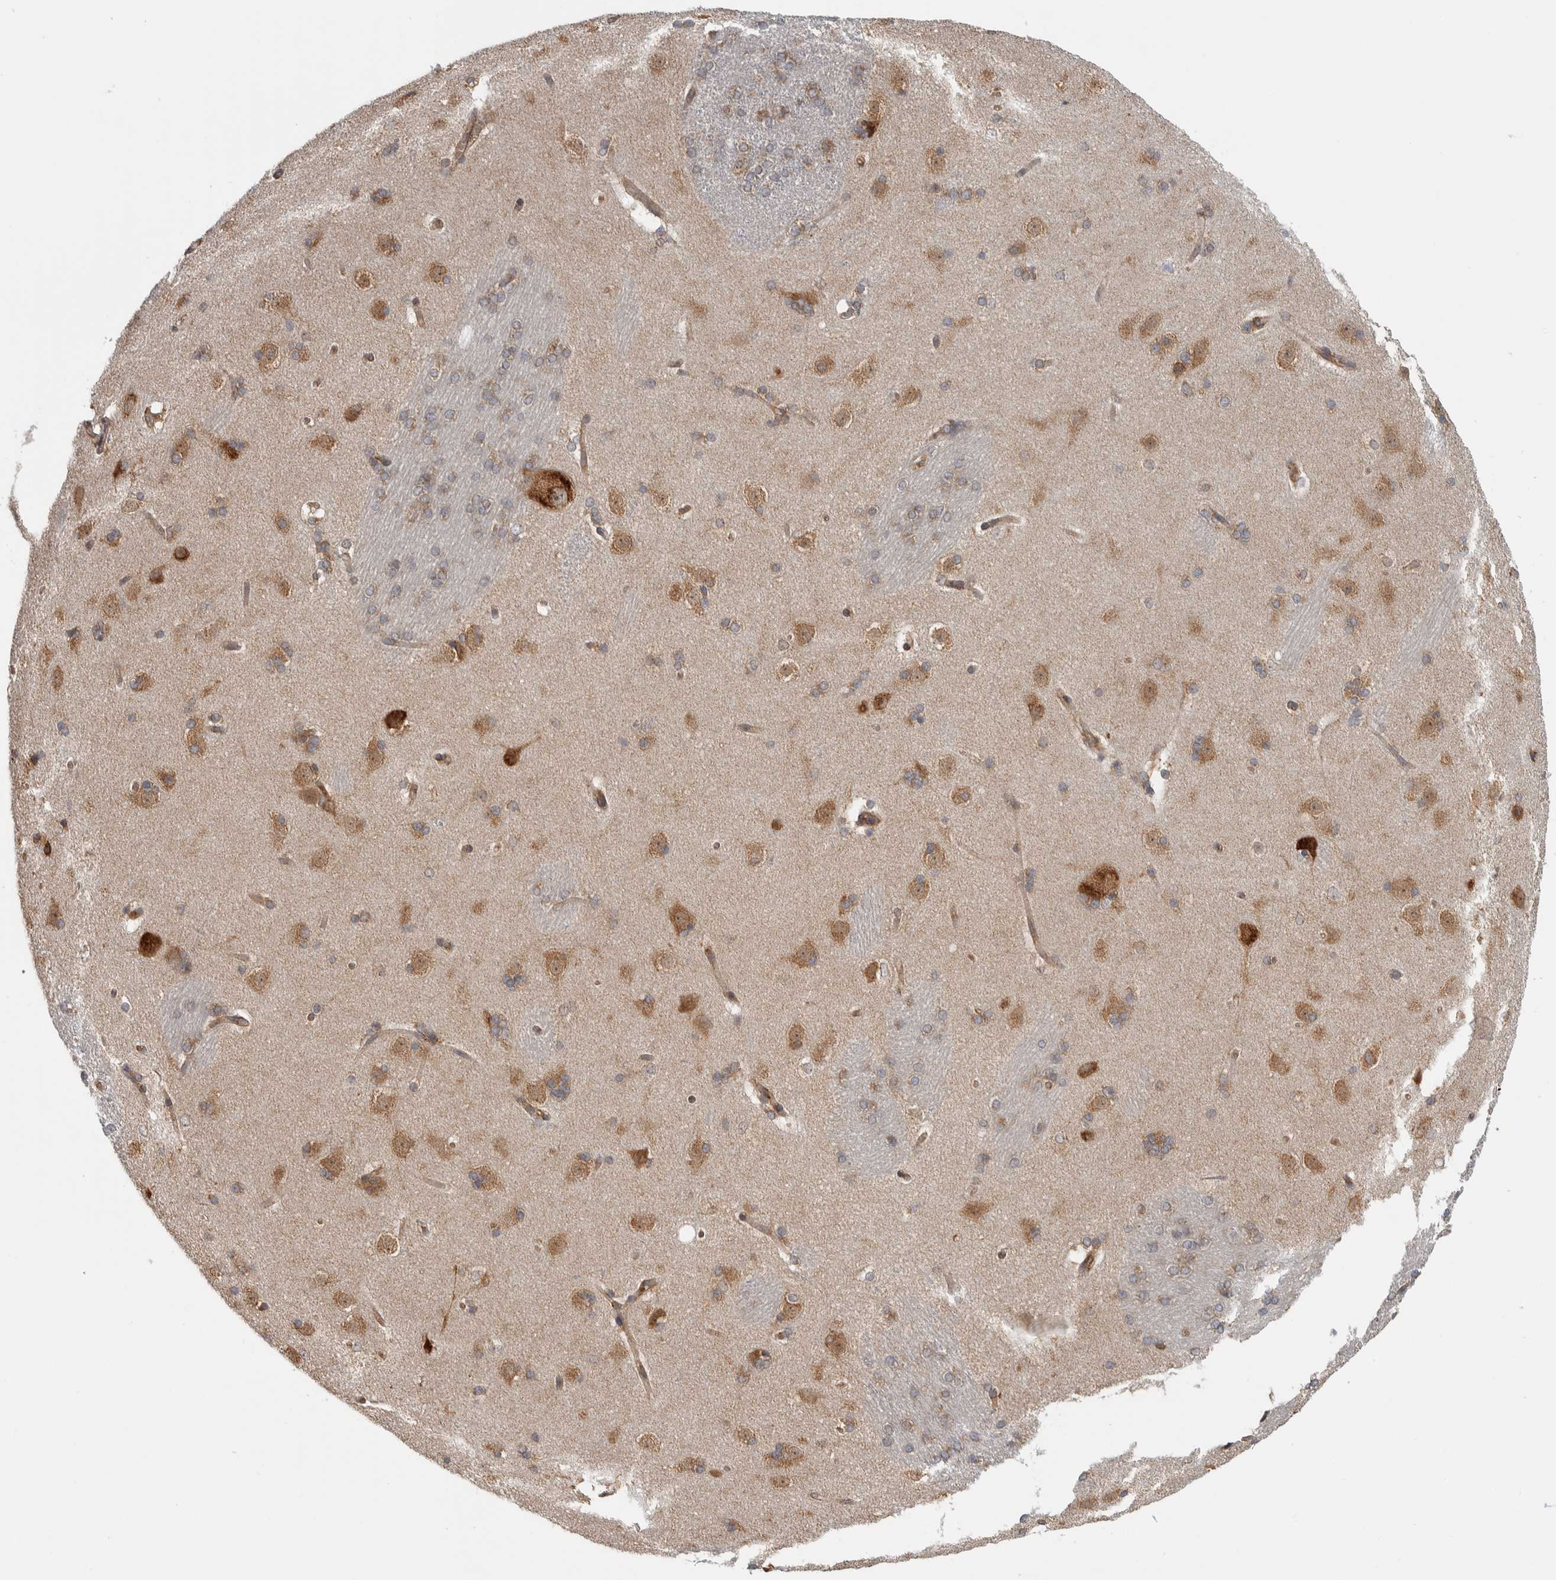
{"staining": {"intensity": "weak", "quantity": ">75%", "location": "cytoplasmic/membranous"}, "tissue": "caudate", "cell_type": "Glial cells", "image_type": "normal", "snomed": [{"axis": "morphology", "description": "Normal tissue, NOS"}, {"axis": "topography", "description": "Lateral ventricle wall"}], "caption": "Glial cells display weak cytoplasmic/membranous positivity in about >75% of cells in normal caudate.", "gene": "EIF3H", "patient": {"sex": "female", "age": 19}}